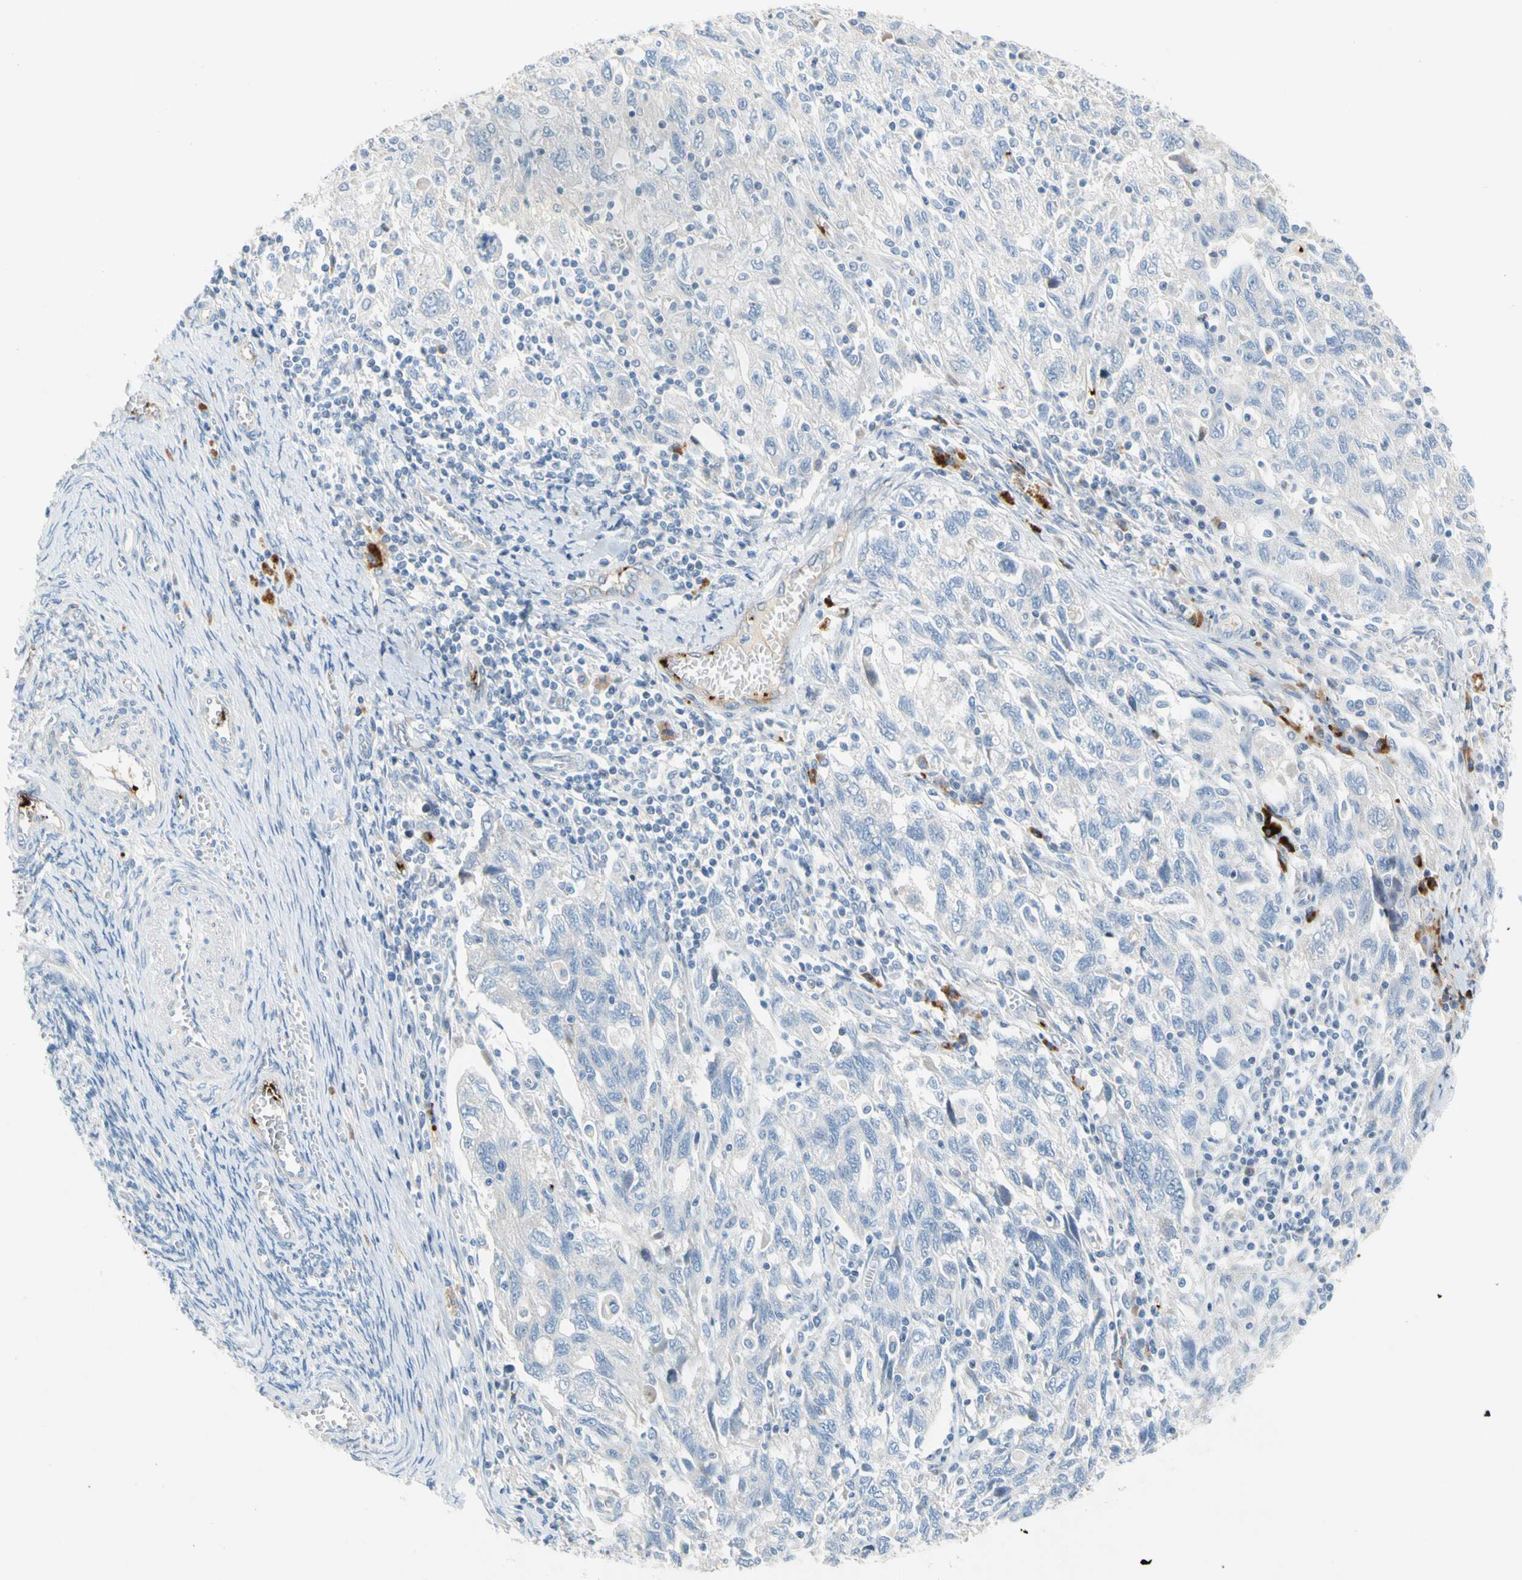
{"staining": {"intensity": "negative", "quantity": "none", "location": "none"}, "tissue": "ovarian cancer", "cell_type": "Tumor cells", "image_type": "cancer", "snomed": [{"axis": "morphology", "description": "Carcinoma, NOS"}, {"axis": "morphology", "description": "Cystadenocarcinoma, serous, NOS"}, {"axis": "topography", "description": "Ovary"}], "caption": "This is an immunohistochemistry image of ovarian cancer. There is no positivity in tumor cells.", "gene": "PPBP", "patient": {"sex": "female", "age": 69}}